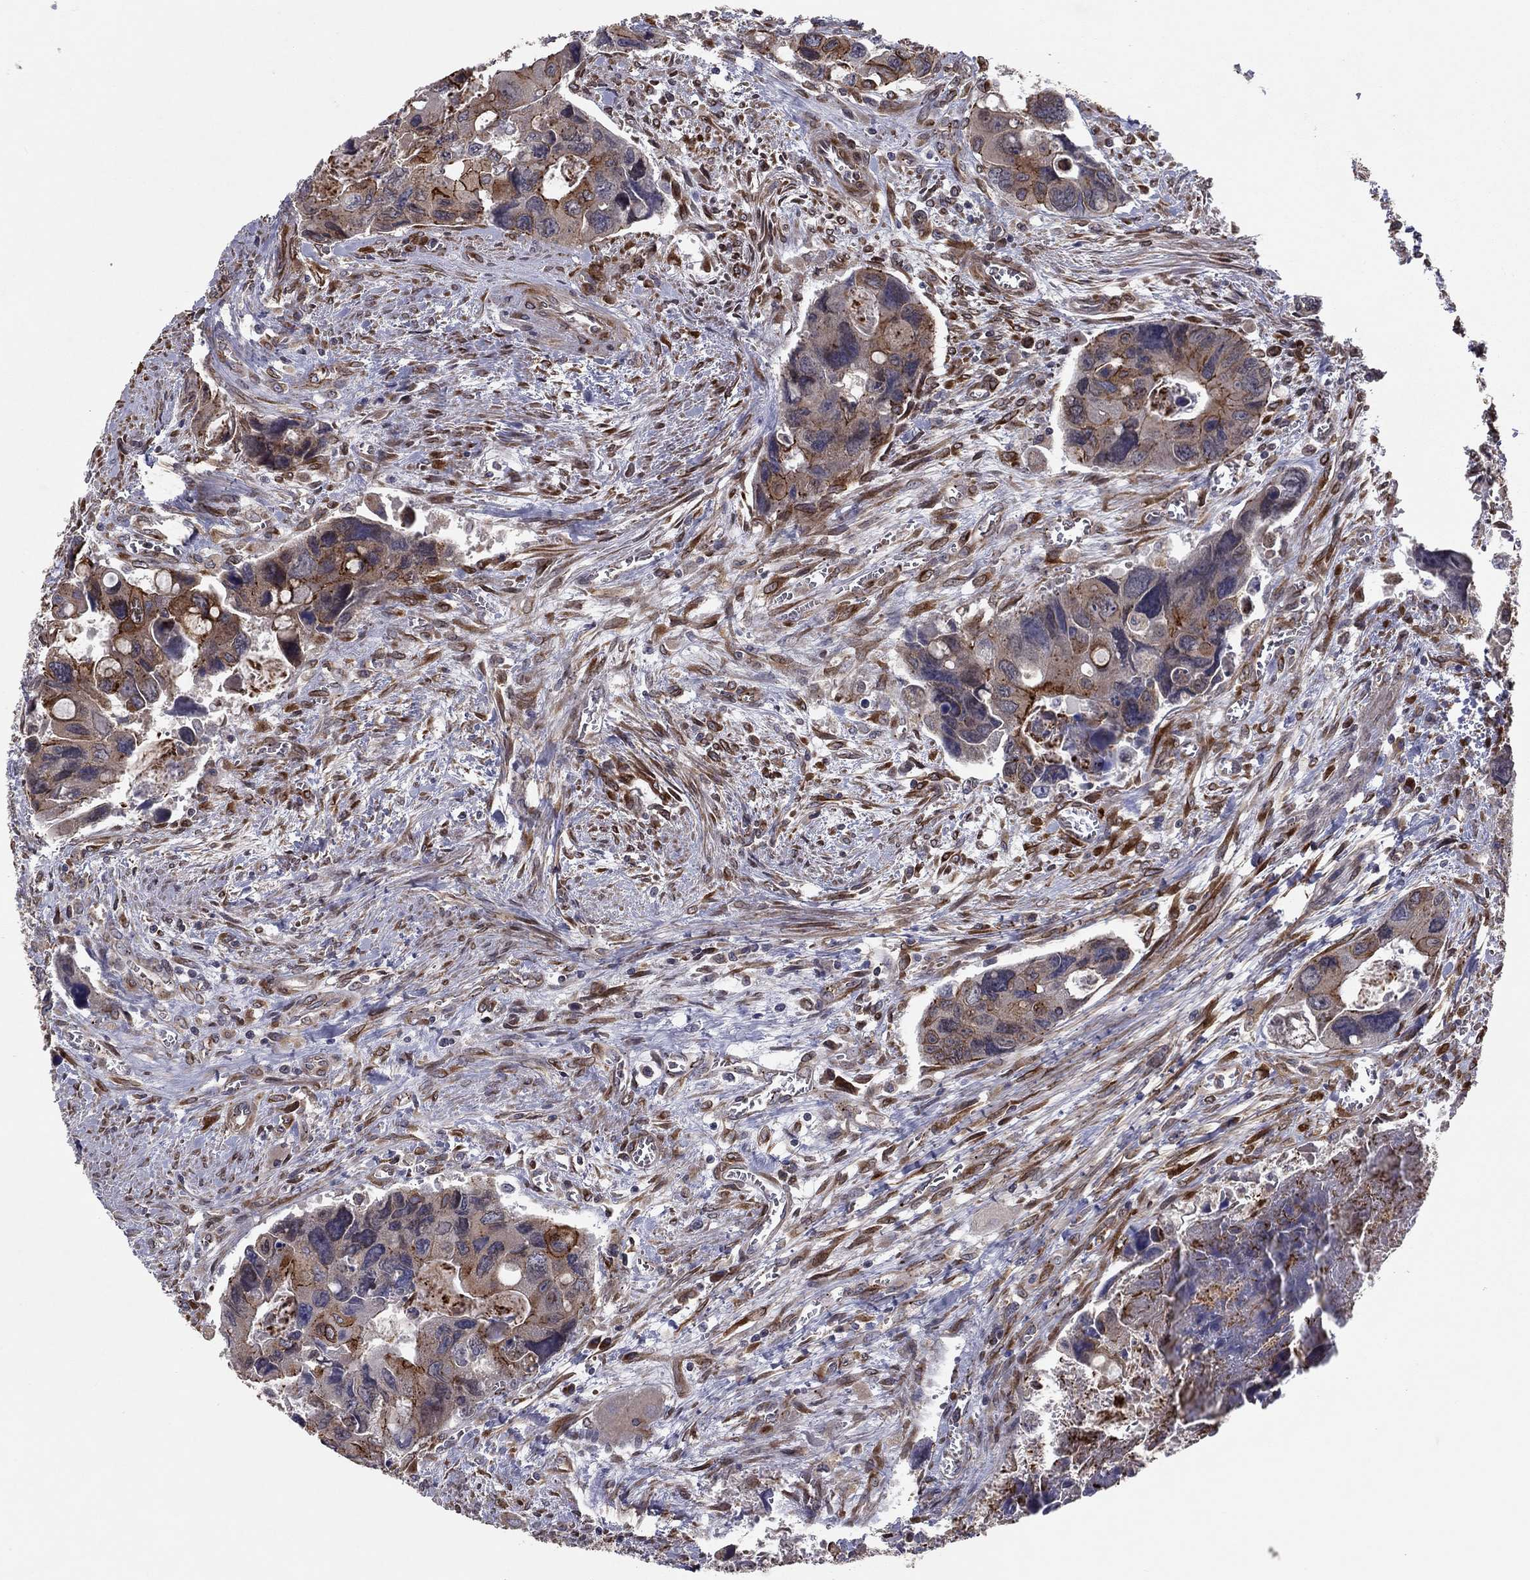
{"staining": {"intensity": "moderate", "quantity": "<25%", "location": "cytoplasmic/membranous"}, "tissue": "colorectal cancer", "cell_type": "Tumor cells", "image_type": "cancer", "snomed": [{"axis": "morphology", "description": "Adenocarcinoma, NOS"}, {"axis": "topography", "description": "Rectum"}], "caption": "Immunohistochemical staining of colorectal cancer demonstrates low levels of moderate cytoplasmic/membranous protein staining in about <25% of tumor cells.", "gene": "YIF1A", "patient": {"sex": "male", "age": 62}}